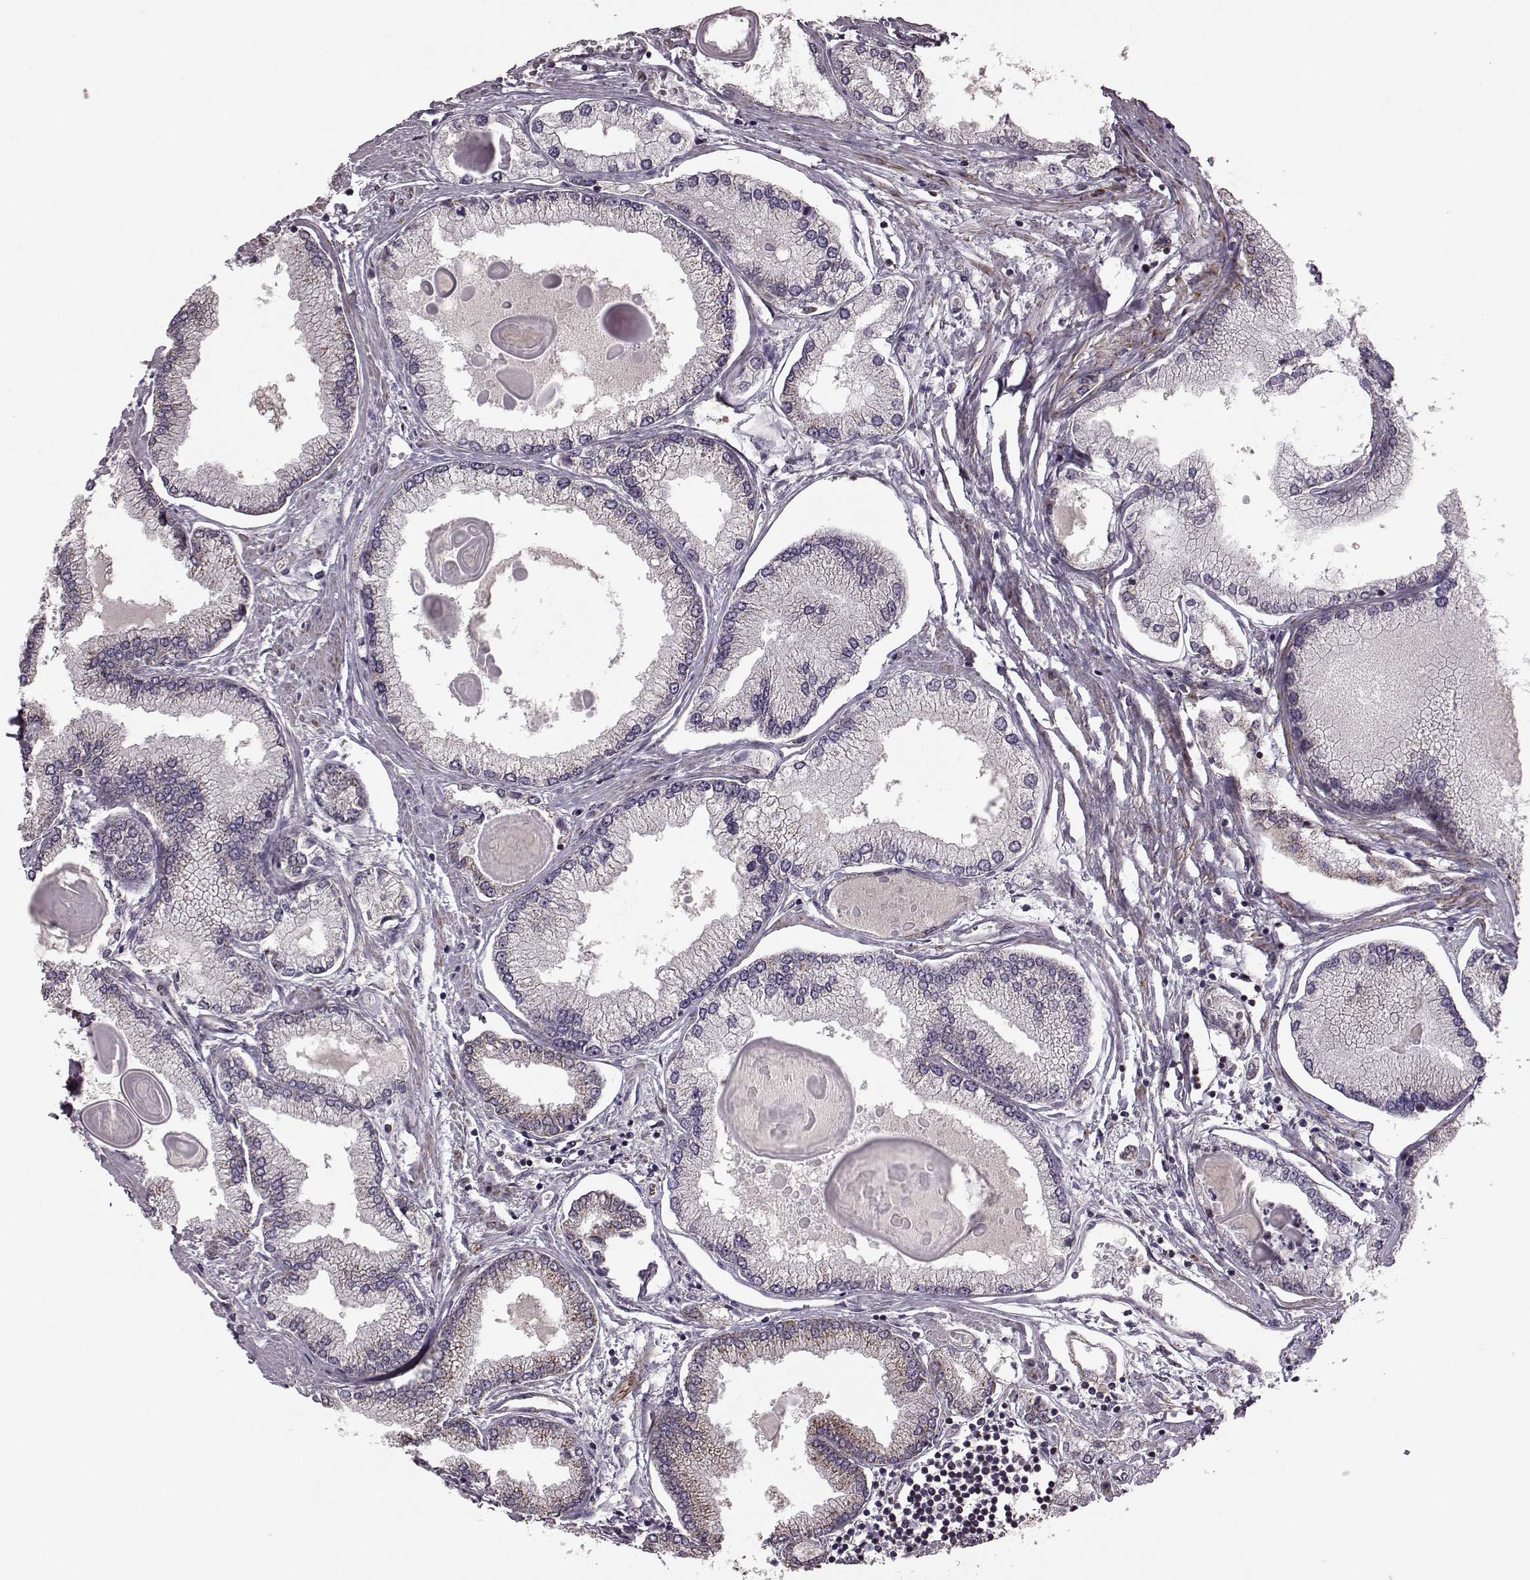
{"staining": {"intensity": "moderate", "quantity": "<25%", "location": "cytoplasmic/membranous"}, "tissue": "prostate cancer", "cell_type": "Tumor cells", "image_type": "cancer", "snomed": [{"axis": "morphology", "description": "Adenocarcinoma, High grade"}, {"axis": "topography", "description": "Prostate"}], "caption": "High-magnification brightfield microscopy of prostate cancer (adenocarcinoma (high-grade)) stained with DAB (brown) and counterstained with hematoxylin (blue). tumor cells exhibit moderate cytoplasmic/membranous staining is appreciated in approximately<25% of cells.", "gene": "PUDP", "patient": {"sex": "male", "age": 68}}